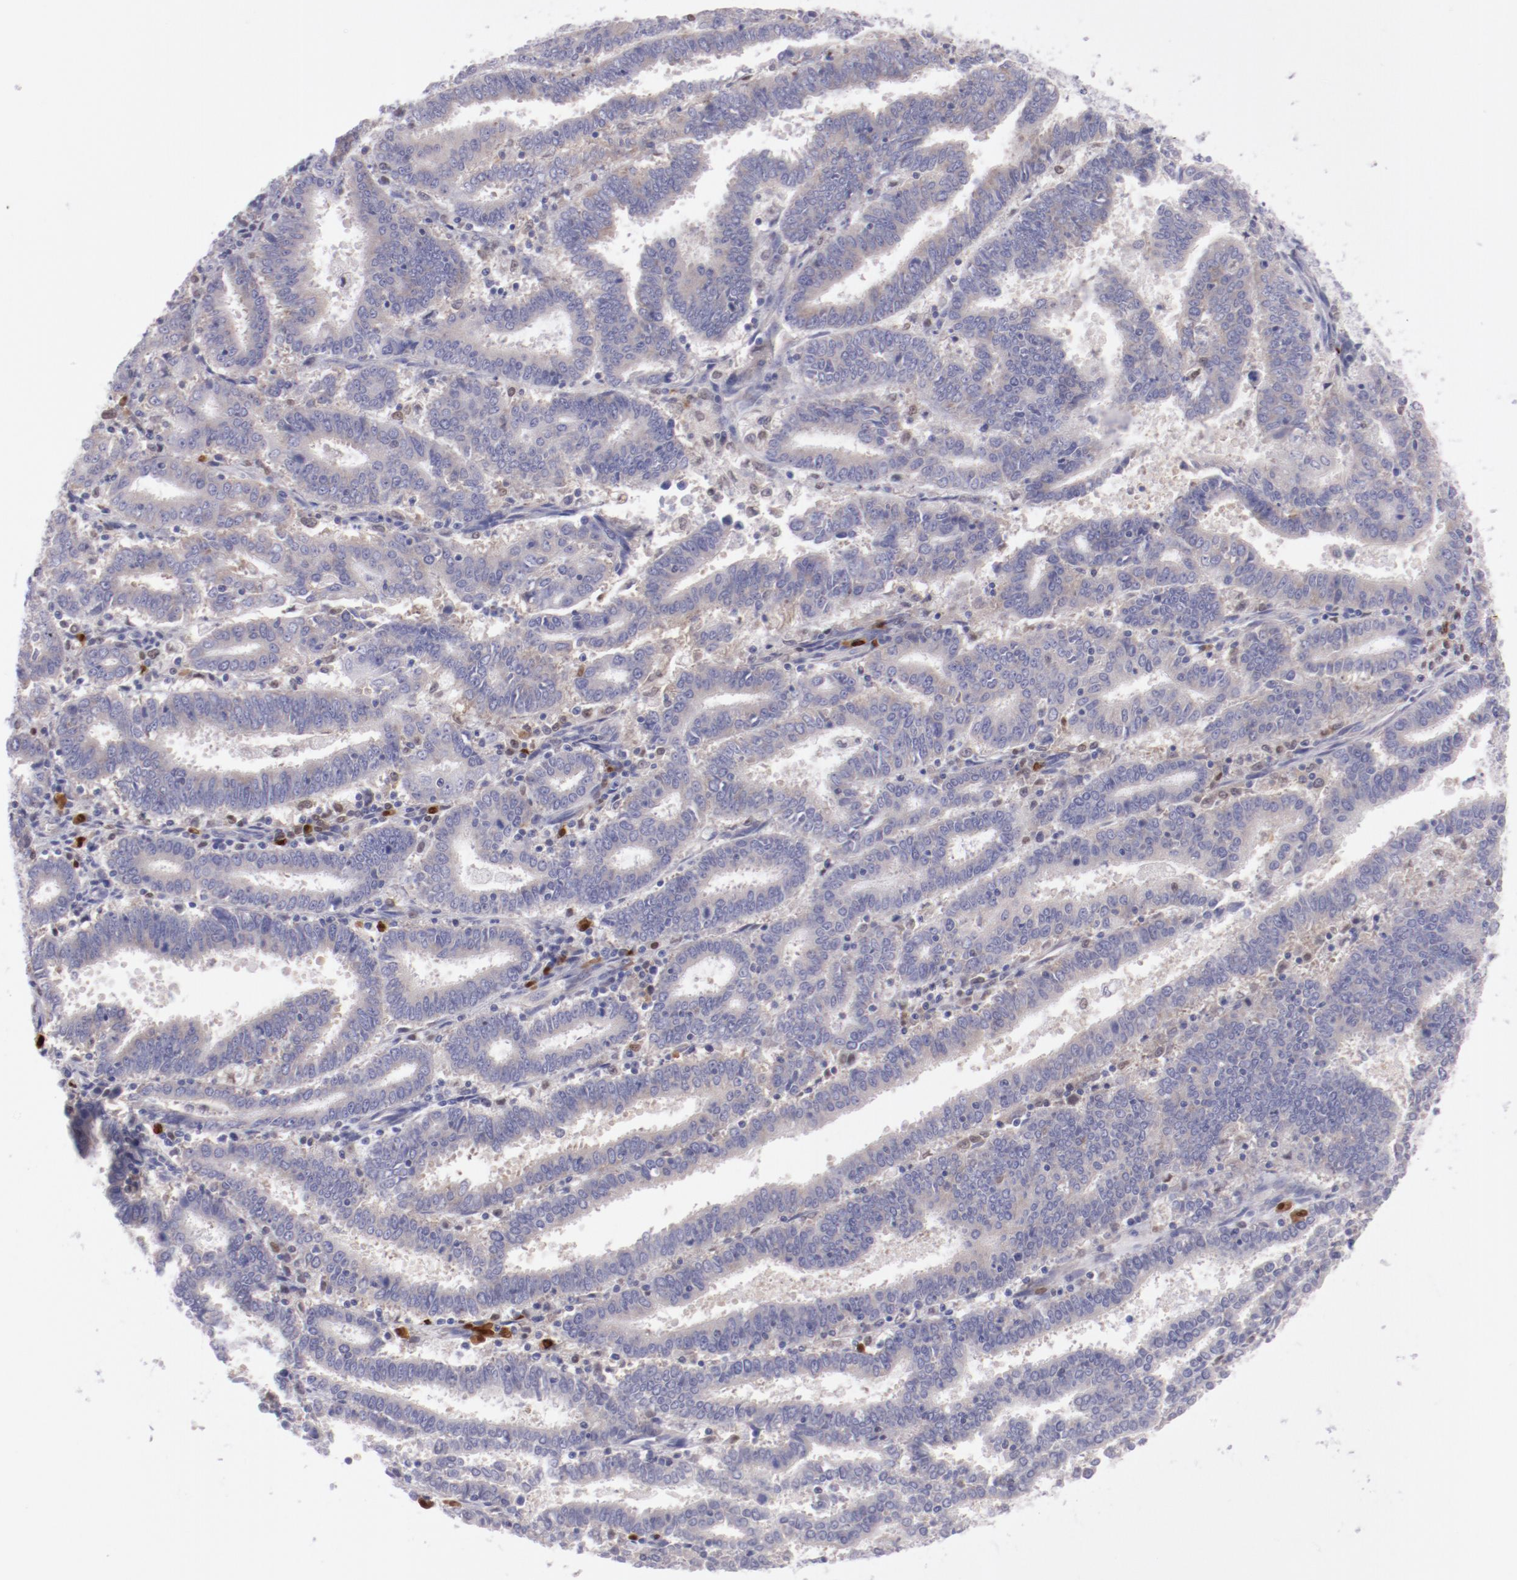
{"staining": {"intensity": "negative", "quantity": "none", "location": "none"}, "tissue": "endometrial cancer", "cell_type": "Tumor cells", "image_type": "cancer", "snomed": [{"axis": "morphology", "description": "Adenocarcinoma, NOS"}, {"axis": "topography", "description": "Uterus"}], "caption": "There is no significant positivity in tumor cells of endometrial adenocarcinoma.", "gene": "IRF8", "patient": {"sex": "female", "age": 83}}